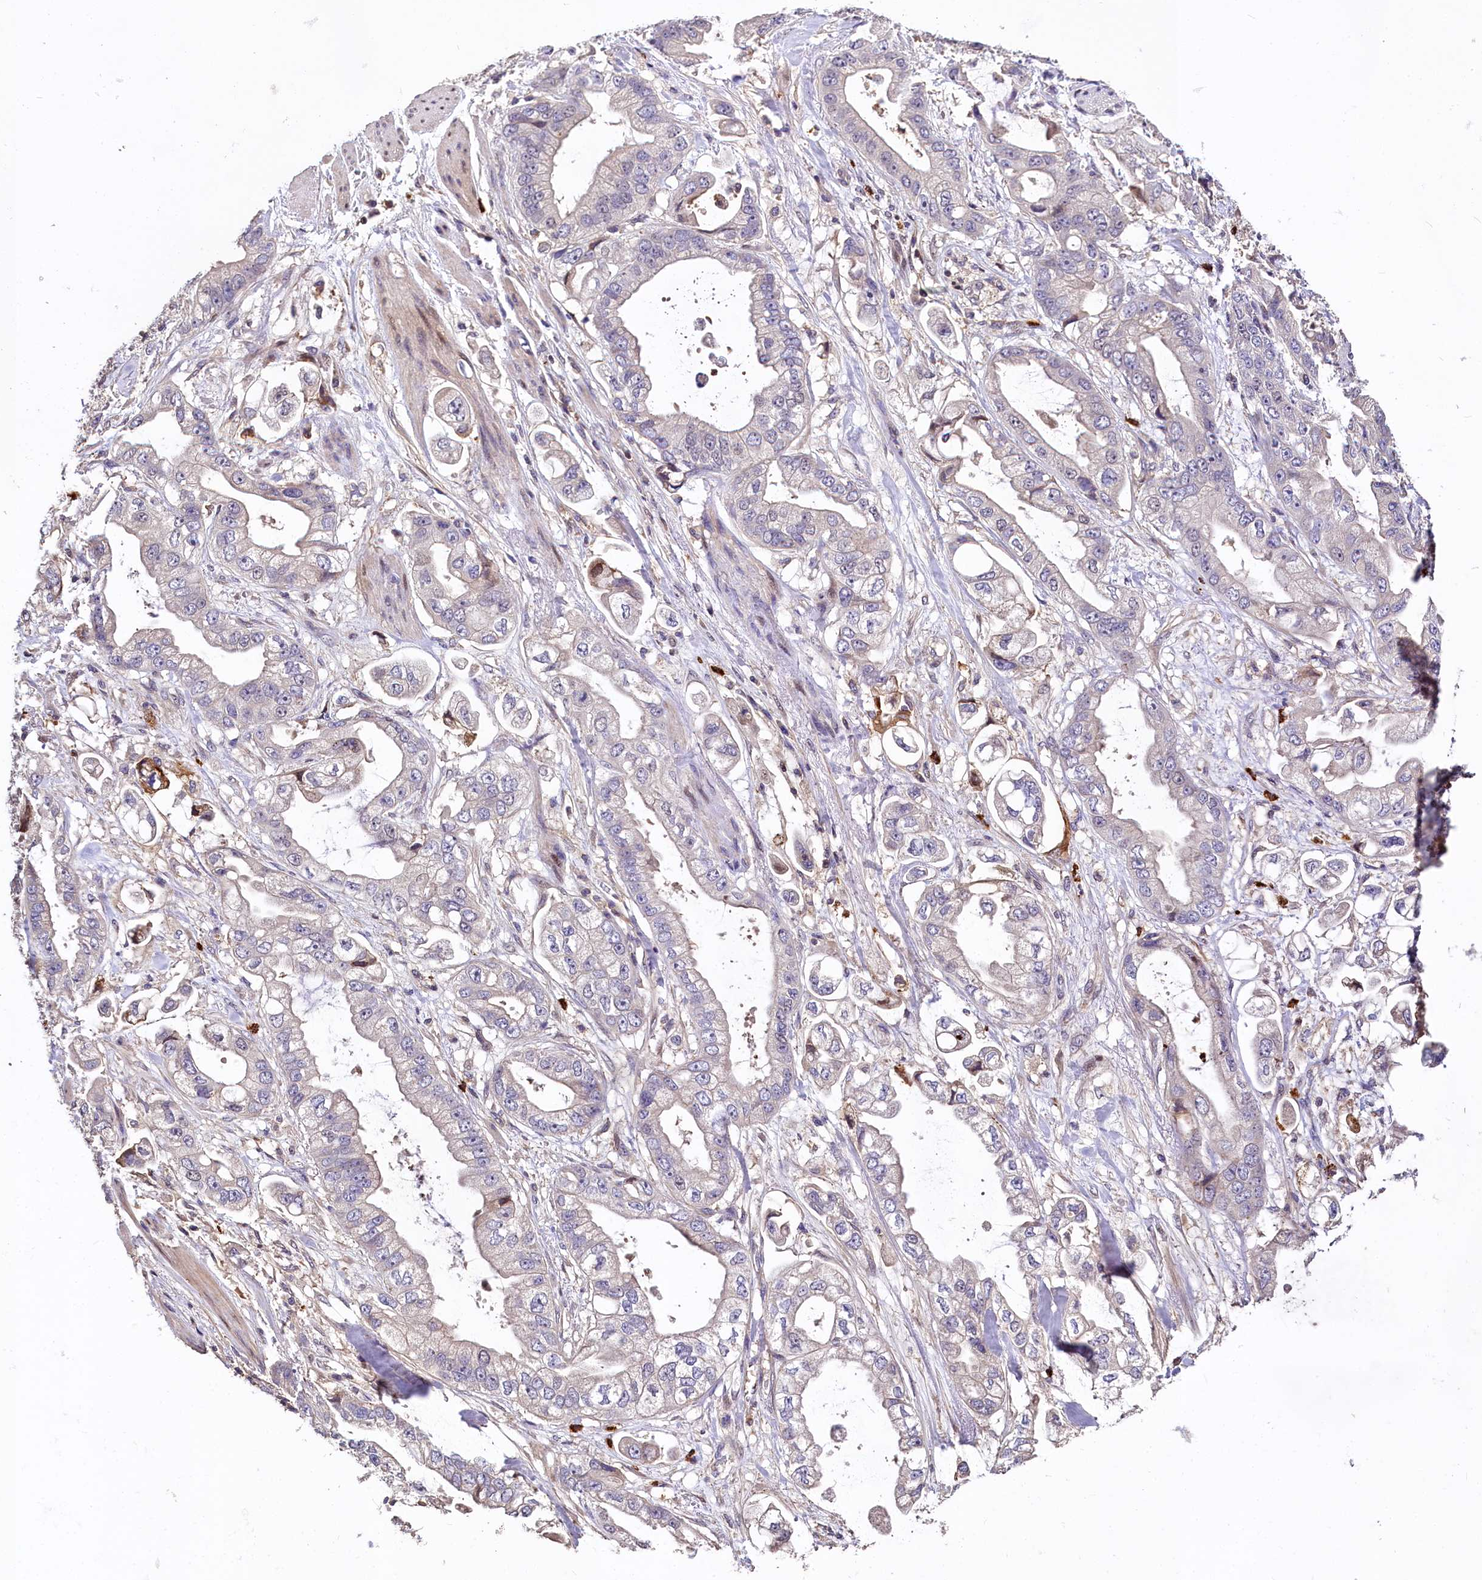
{"staining": {"intensity": "negative", "quantity": "none", "location": "none"}, "tissue": "stomach cancer", "cell_type": "Tumor cells", "image_type": "cancer", "snomed": [{"axis": "morphology", "description": "Adenocarcinoma, NOS"}, {"axis": "topography", "description": "Stomach"}], "caption": "High power microscopy photomicrograph of an IHC histopathology image of stomach cancer, revealing no significant positivity in tumor cells.", "gene": "ATG101", "patient": {"sex": "male", "age": 62}}